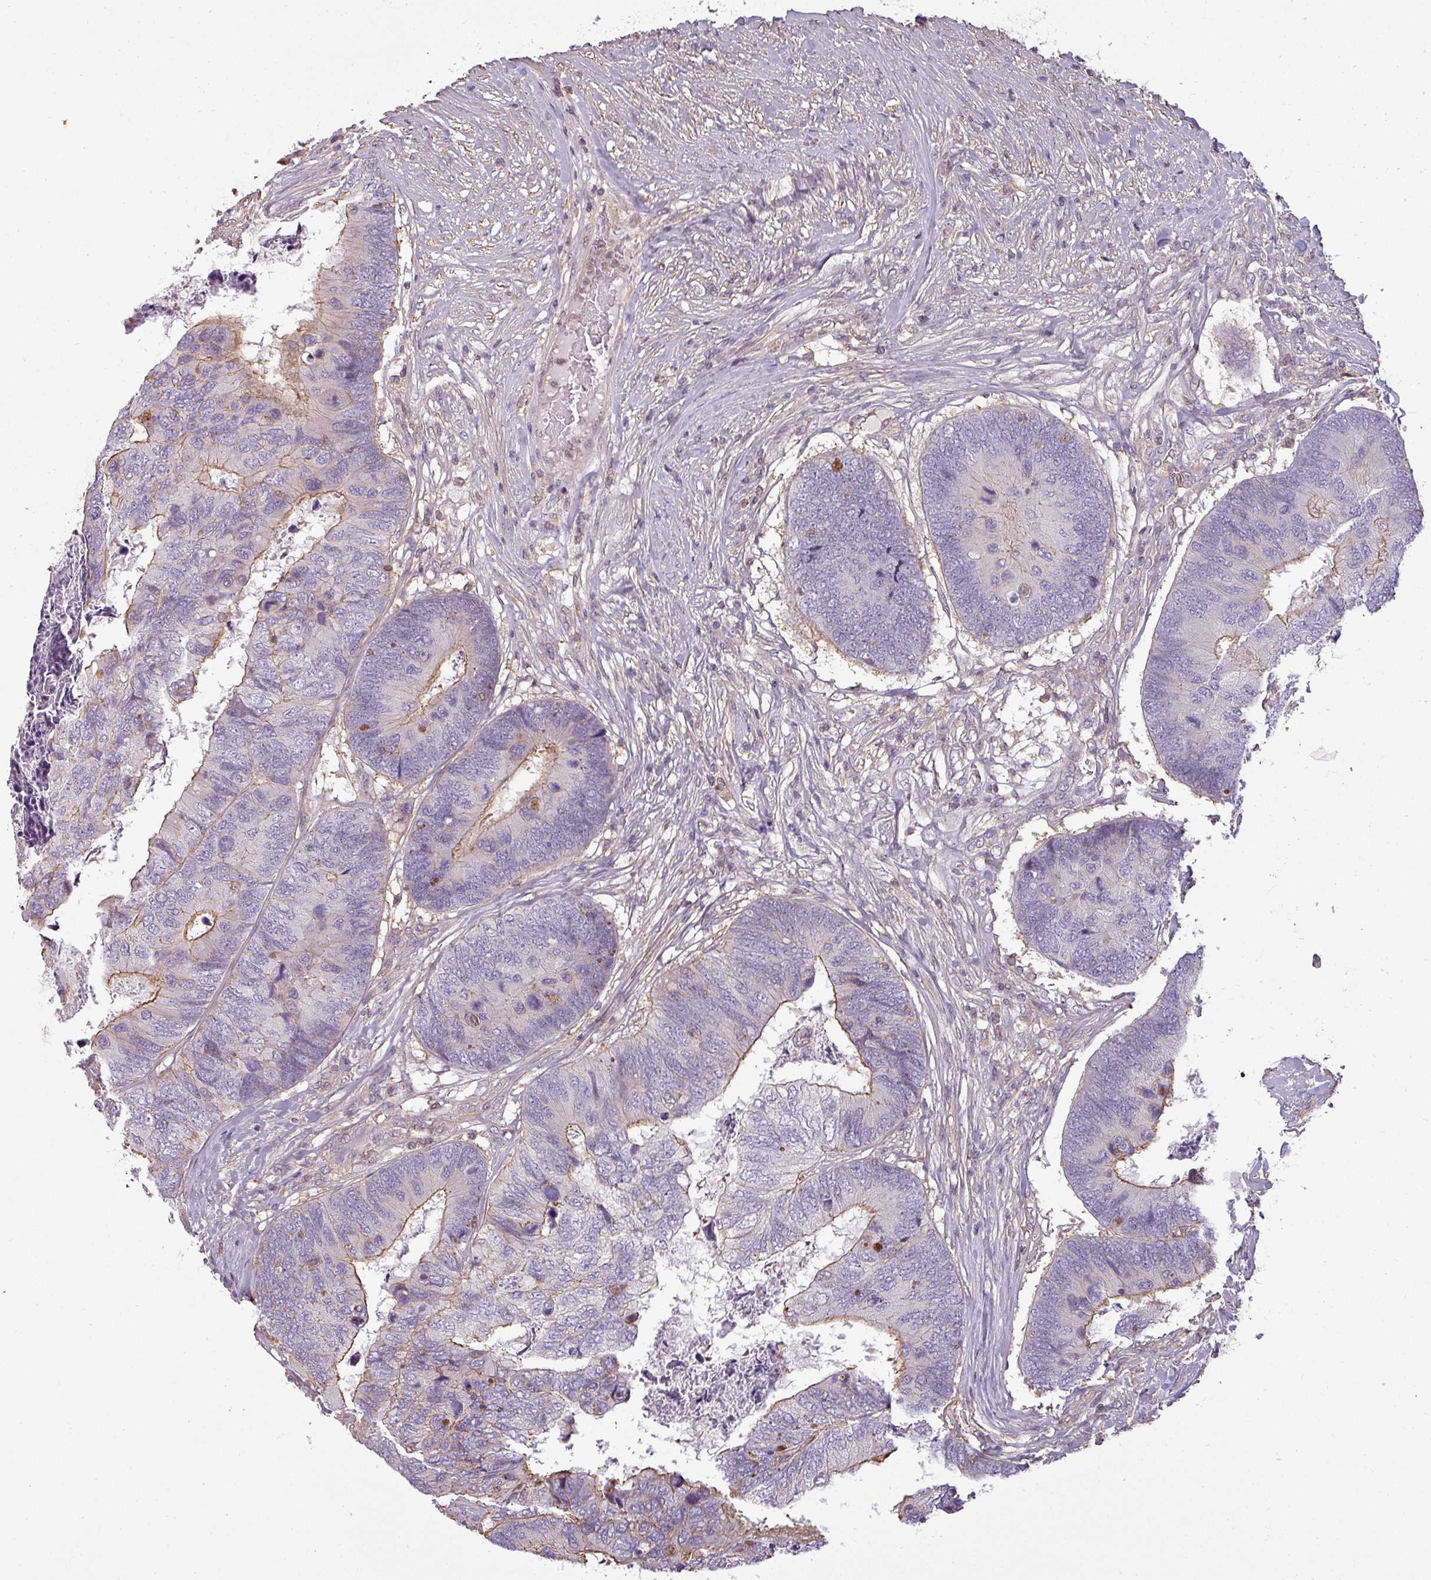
{"staining": {"intensity": "moderate", "quantity": "<25%", "location": "cytoplasmic/membranous"}, "tissue": "colorectal cancer", "cell_type": "Tumor cells", "image_type": "cancer", "snomed": [{"axis": "morphology", "description": "Adenocarcinoma, NOS"}, {"axis": "topography", "description": "Colon"}], "caption": "This image exhibits adenocarcinoma (colorectal) stained with immunohistochemistry (IHC) to label a protein in brown. The cytoplasmic/membranous of tumor cells show moderate positivity for the protein. Nuclei are counter-stained blue.", "gene": "ZNF835", "patient": {"sex": "female", "age": 67}}